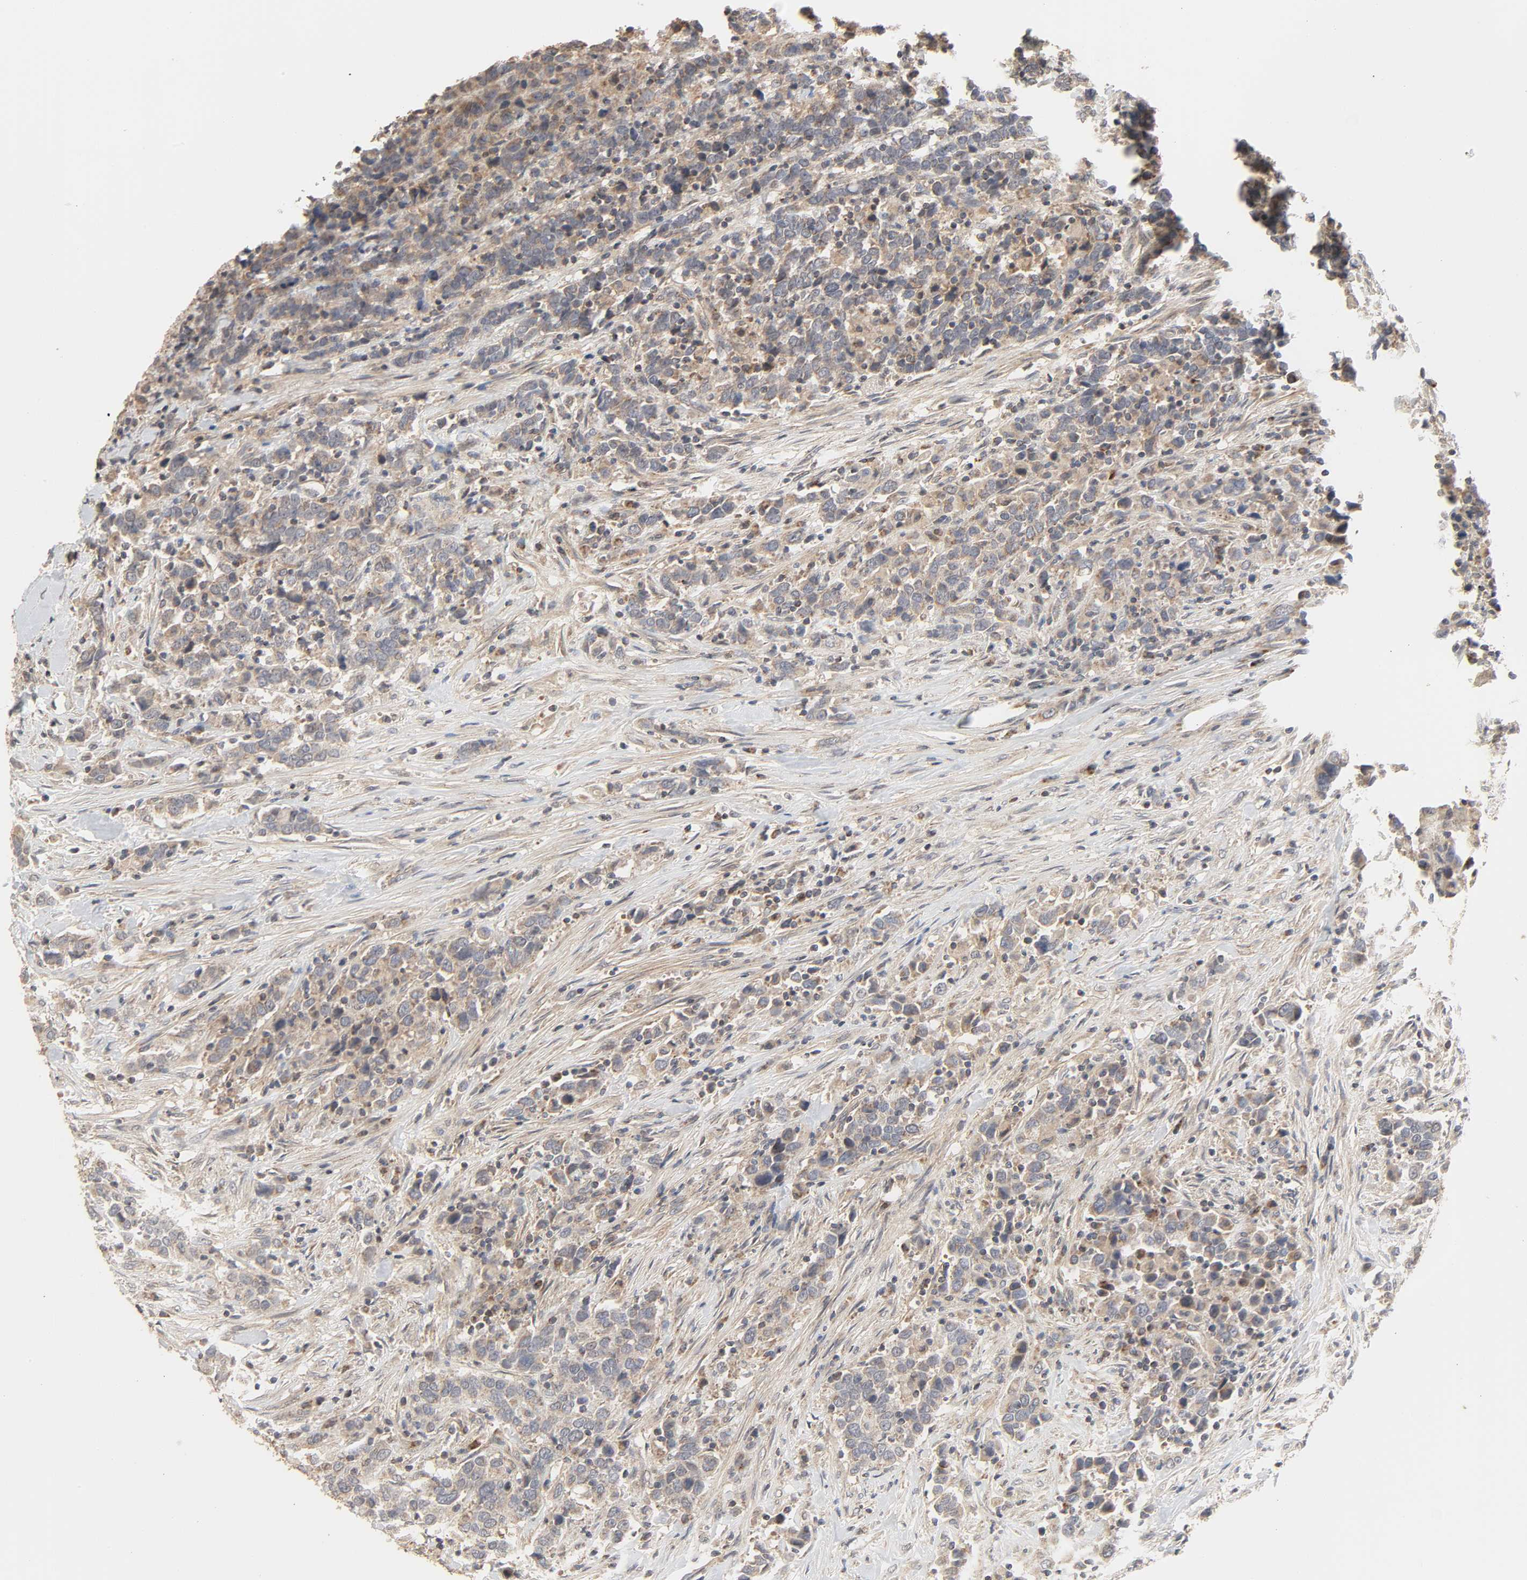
{"staining": {"intensity": "weak", "quantity": ">75%", "location": "cytoplasmic/membranous"}, "tissue": "urothelial cancer", "cell_type": "Tumor cells", "image_type": "cancer", "snomed": [{"axis": "morphology", "description": "Urothelial carcinoma, High grade"}, {"axis": "topography", "description": "Urinary bladder"}], "caption": "About >75% of tumor cells in high-grade urothelial carcinoma exhibit weak cytoplasmic/membranous protein expression as visualized by brown immunohistochemical staining.", "gene": "CLEC4E", "patient": {"sex": "male", "age": 61}}